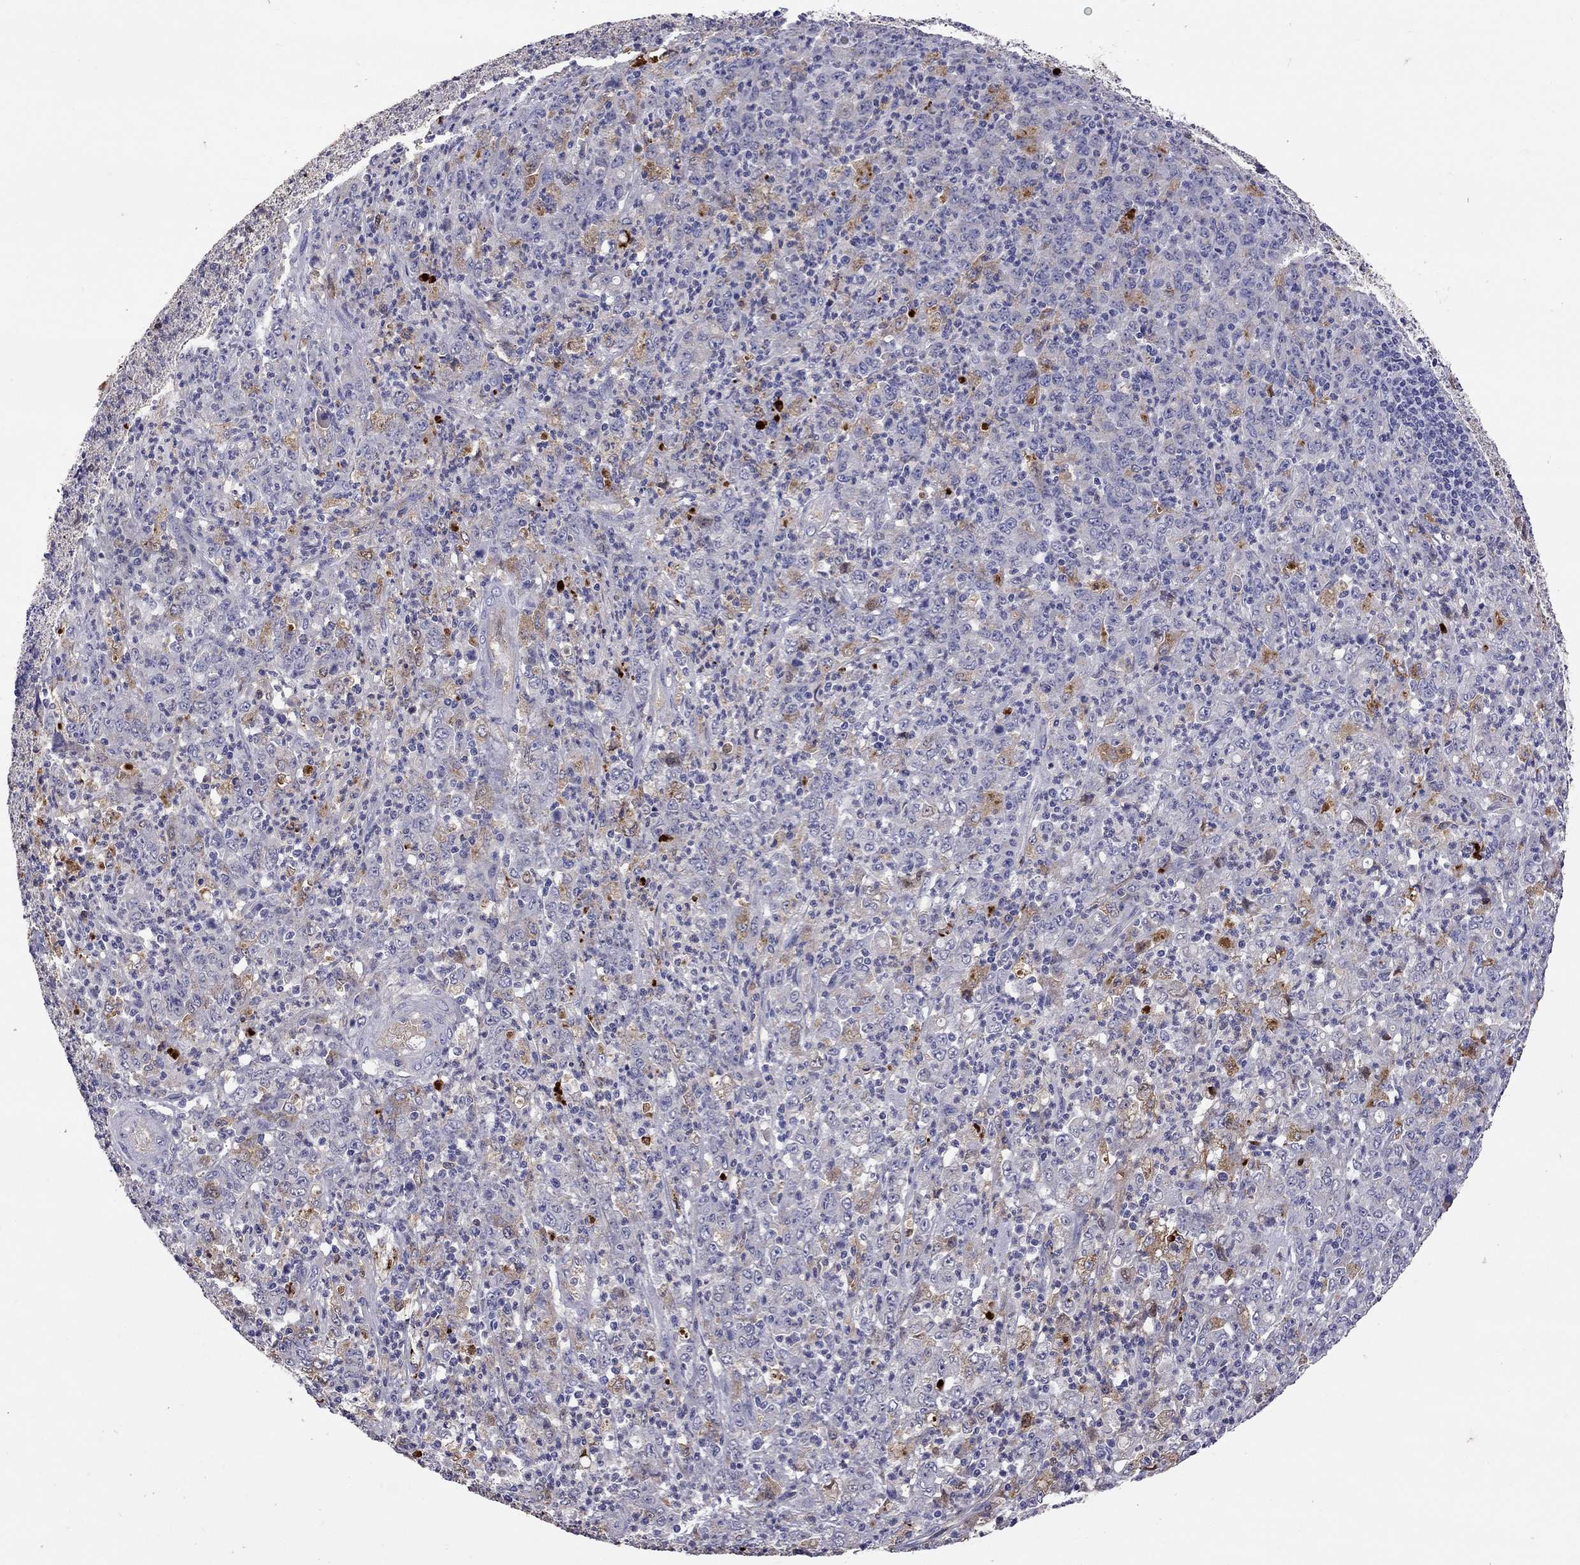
{"staining": {"intensity": "weak", "quantity": "<25%", "location": "cytoplasmic/membranous"}, "tissue": "stomach cancer", "cell_type": "Tumor cells", "image_type": "cancer", "snomed": [{"axis": "morphology", "description": "Adenocarcinoma, NOS"}, {"axis": "topography", "description": "Stomach, lower"}], "caption": "Immunohistochemistry (IHC) micrograph of adenocarcinoma (stomach) stained for a protein (brown), which displays no positivity in tumor cells.", "gene": "SERPINA3", "patient": {"sex": "female", "age": 71}}